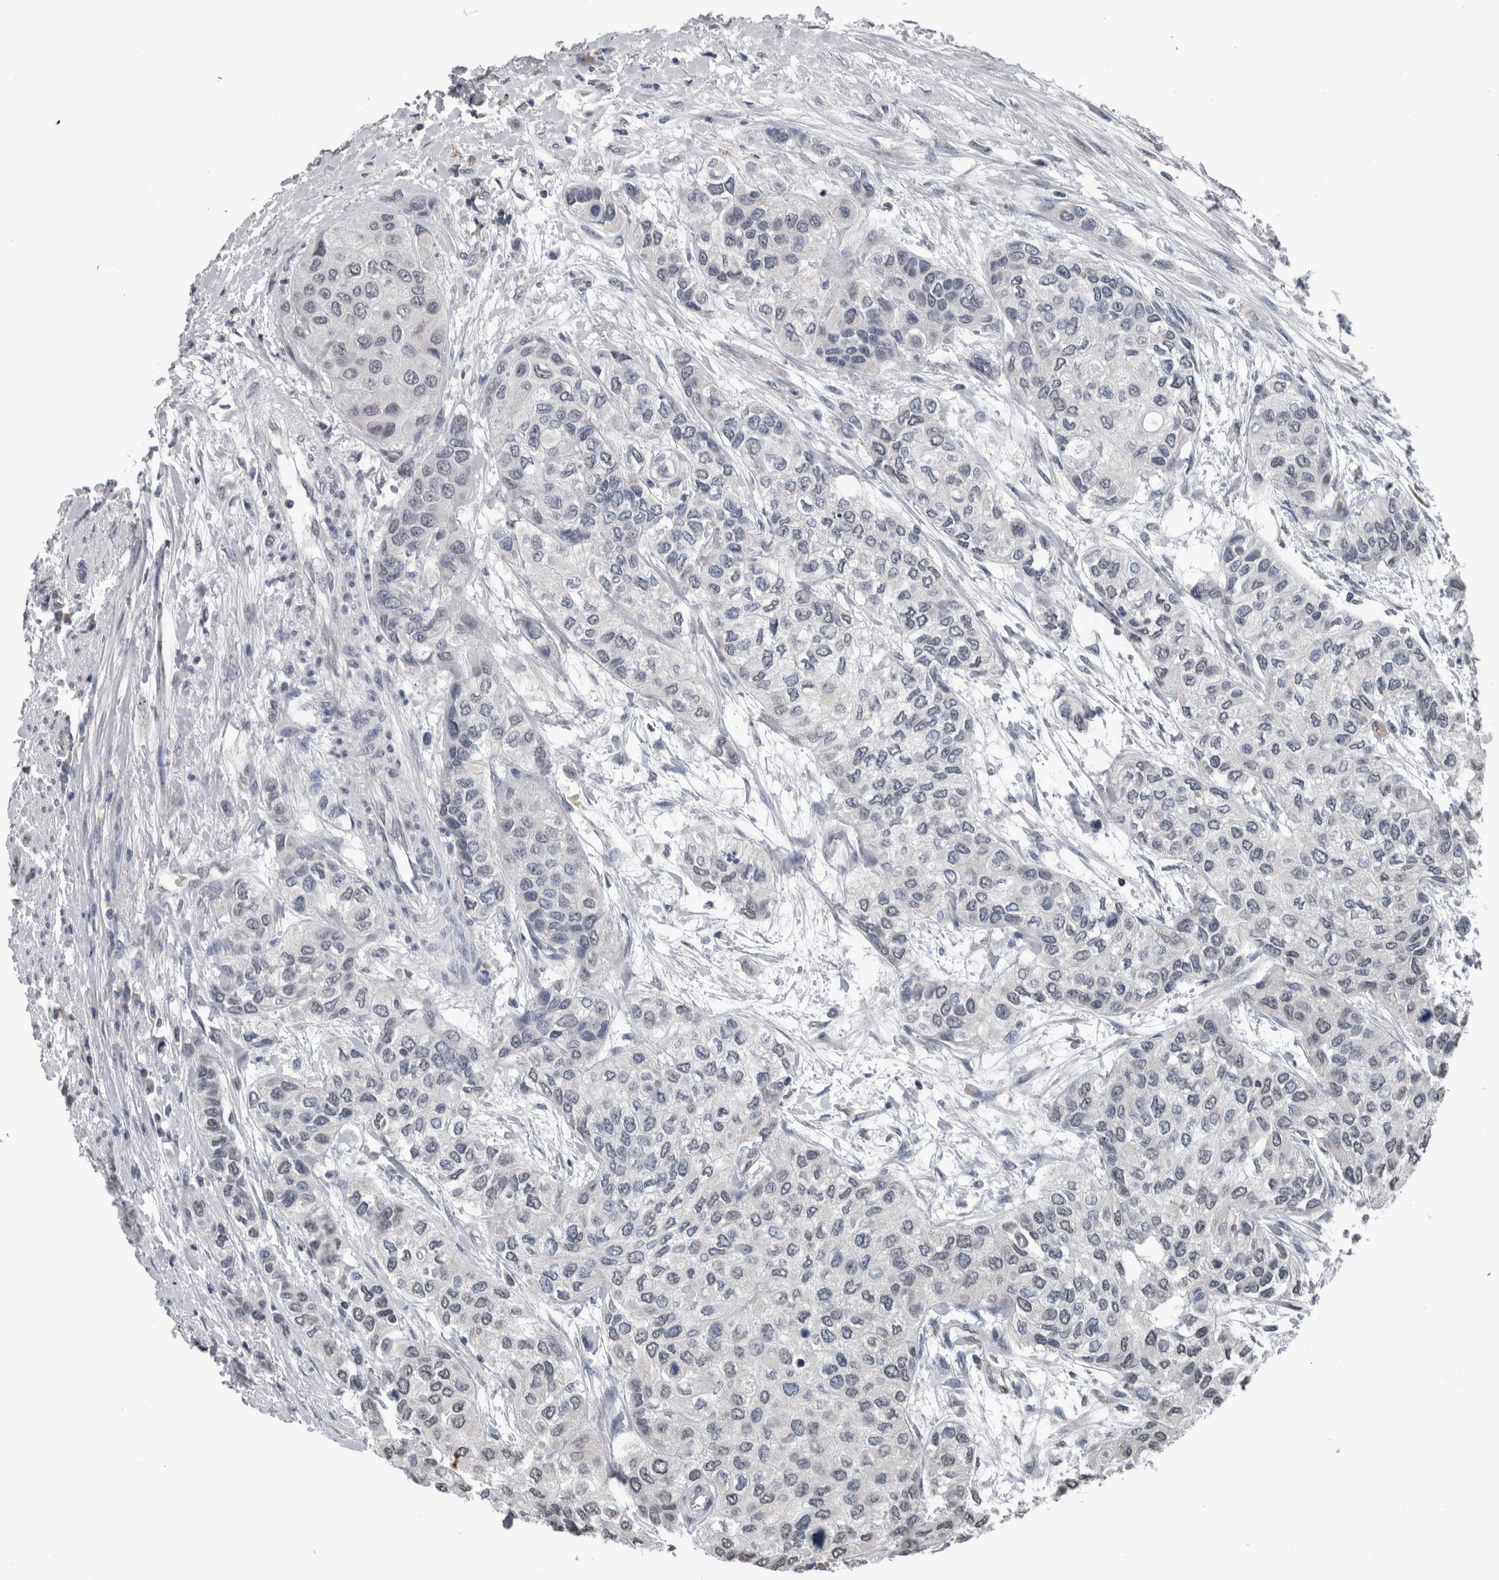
{"staining": {"intensity": "negative", "quantity": "none", "location": "none"}, "tissue": "urothelial cancer", "cell_type": "Tumor cells", "image_type": "cancer", "snomed": [{"axis": "morphology", "description": "Urothelial carcinoma, High grade"}, {"axis": "topography", "description": "Urinary bladder"}], "caption": "High-grade urothelial carcinoma was stained to show a protein in brown. There is no significant expression in tumor cells. (Brightfield microscopy of DAB (3,3'-diaminobenzidine) IHC at high magnification).", "gene": "MAFF", "patient": {"sex": "female", "age": 56}}